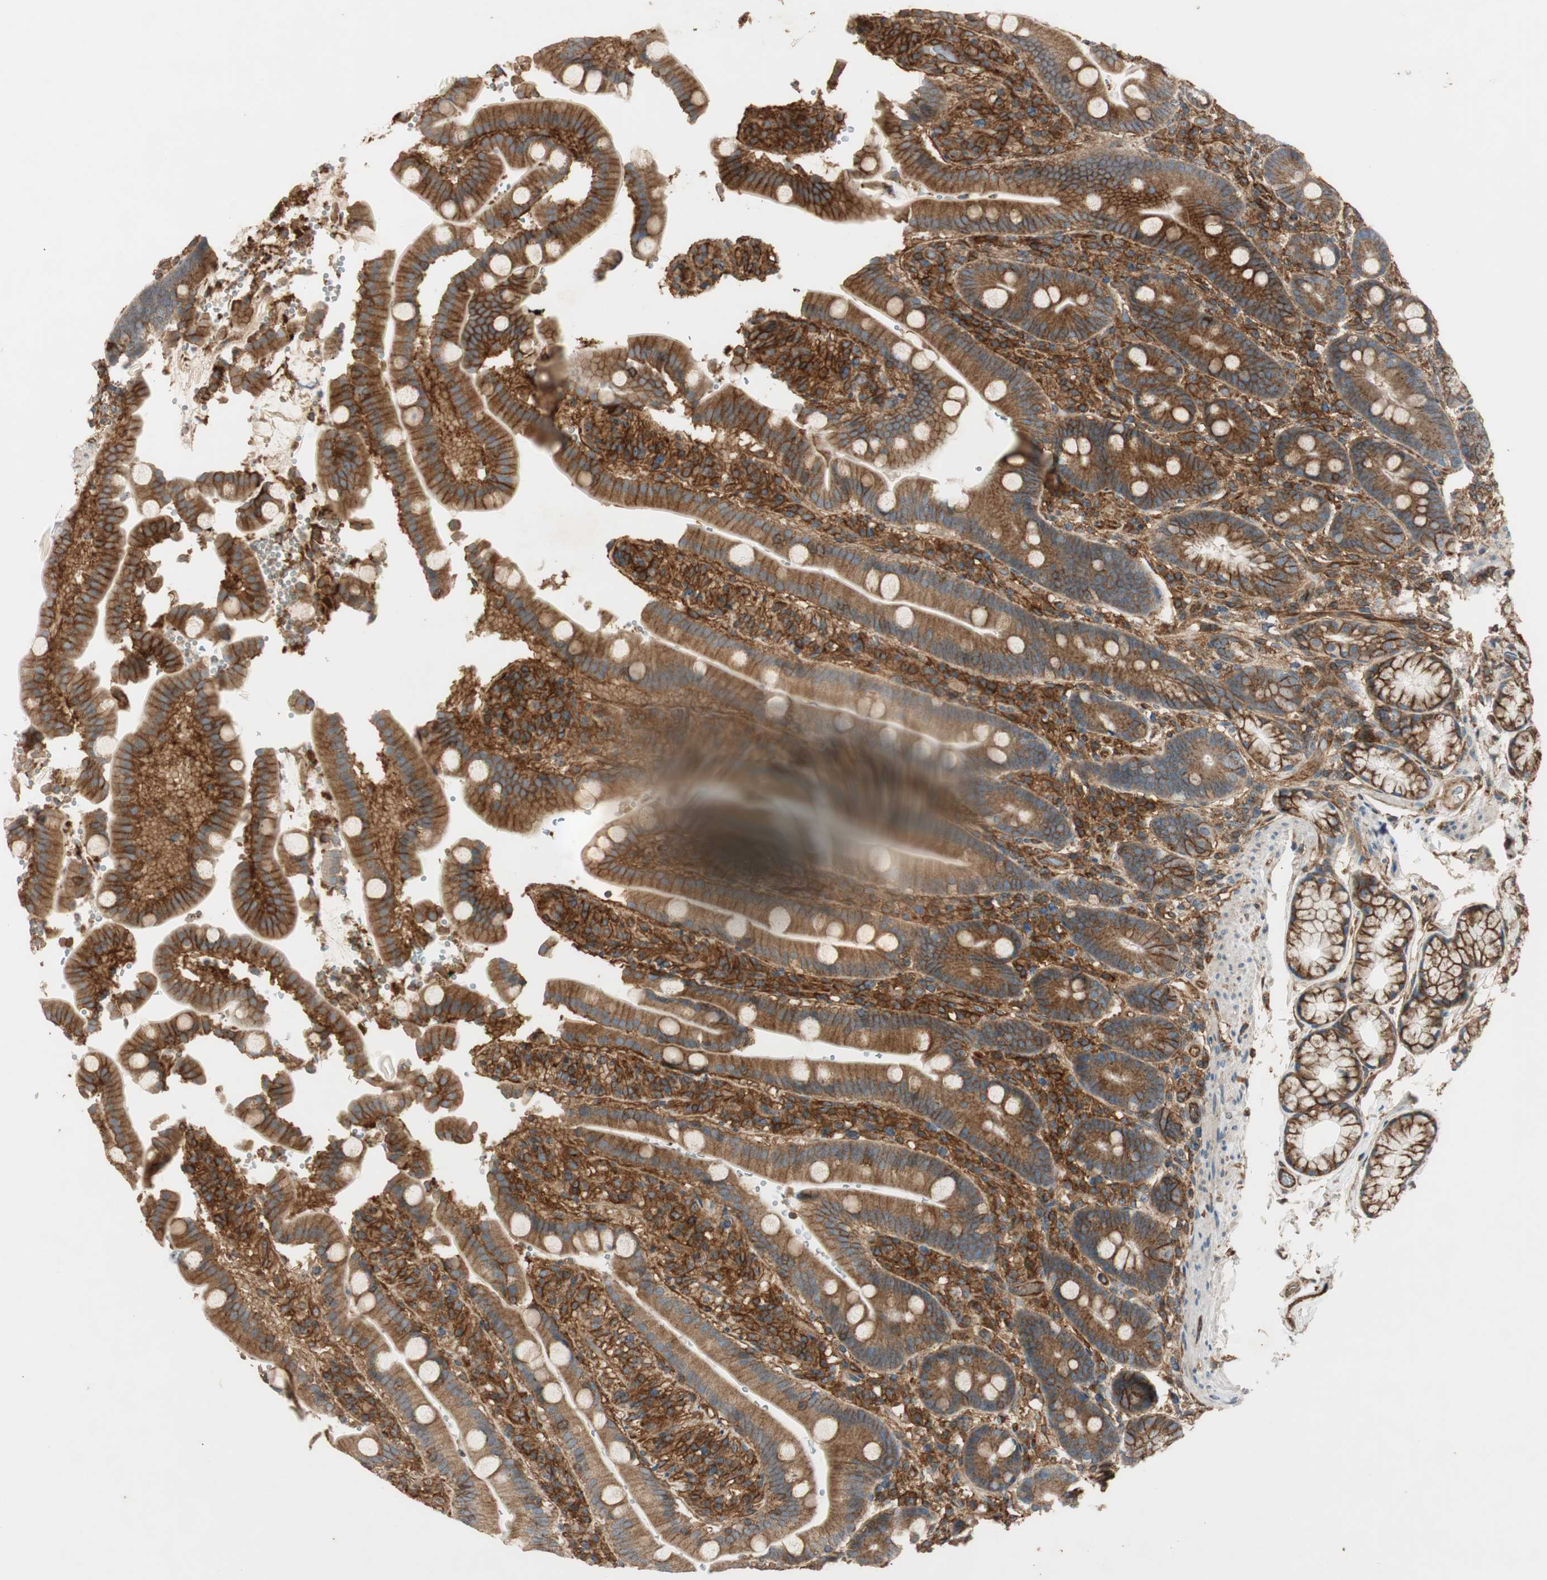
{"staining": {"intensity": "strong", "quantity": ">75%", "location": "cytoplasmic/membranous"}, "tissue": "duodenum", "cell_type": "Glandular cells", "image_type": "normal", "snomed": [{"axis": "morphology", "description": "Normal tissue, NOS"}, {"axis": "topography", "description": "Small intestine, NOS"}], "caption": "High-magnification brightfield microscopy of unremarkable duodenum stained with DAB (3,3'-diaminobenzidine) (brown) and counterstained with hematoxylin (blue). glandular cells exhibit strong cytoplasmic/membranous expression is appreciated in about>75% of cells. (DAB IHC with brightfield microscopy, high magnification).", "gene": "BTN3A3", "patient": {"sex": "female", "age": 71}}